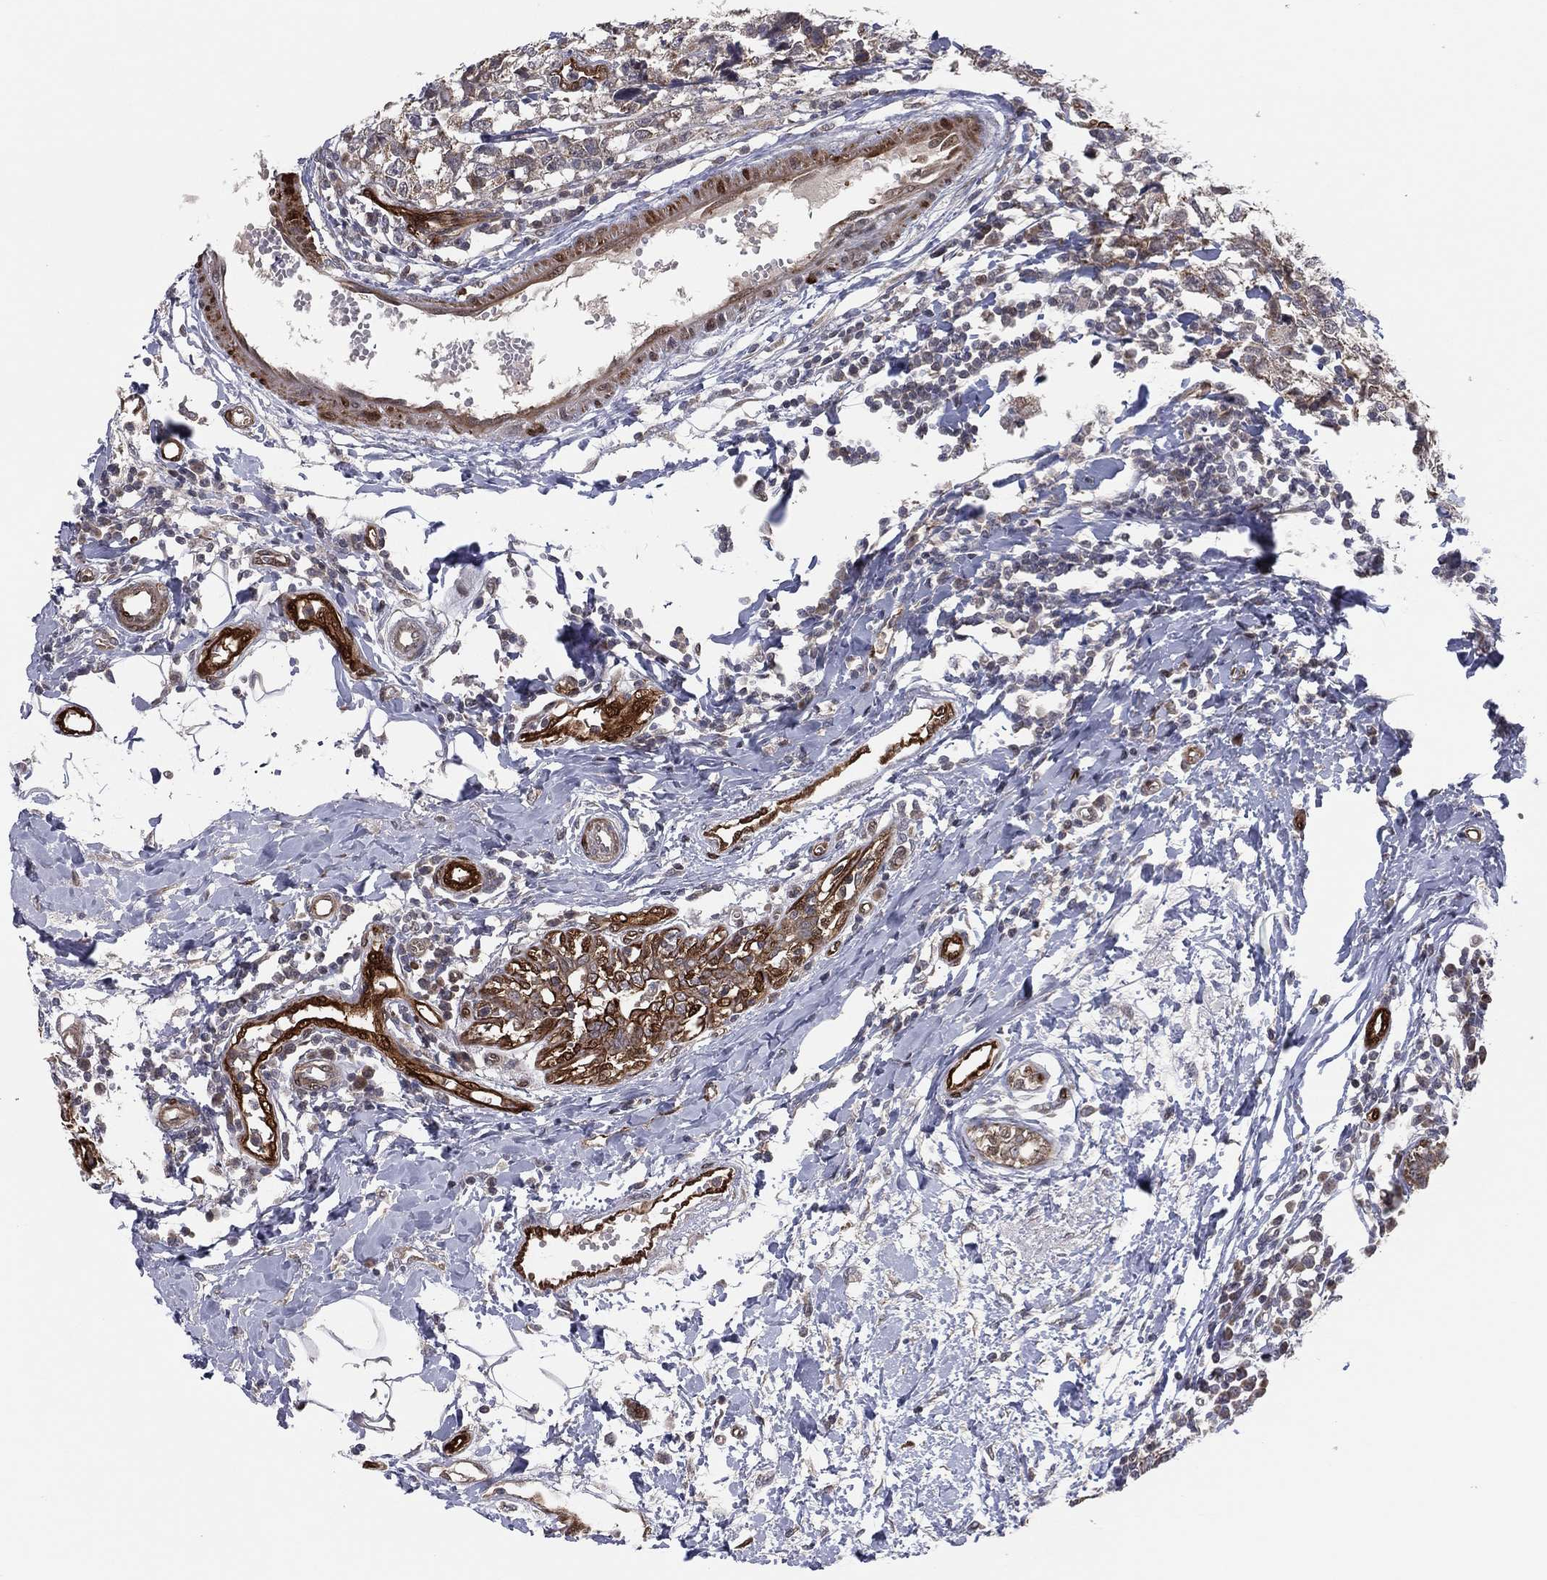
{"staining": {"intensity": "moderate", "quantity": "<25%", "location": "cytoplasmic/membranous,nuclear"}, "tissue": "breast cancer", "cell_type": "Tumor cells", "image_type": "cancer", "snomed": [{"axis": "morphology", "description": "Duct carcinoma"}, {"axis": "topography", "description": "Breast"}], "caption": "Breast cancer stained with DAB (3,3'-diaminobenzidine) IHC reveals low levels of moderate cytoplasmic/membranous and nuclear positivity in approximately <25% of tumor cells.", "gene": "SNCG", "patient": {"sex": "female", "age": 30}}